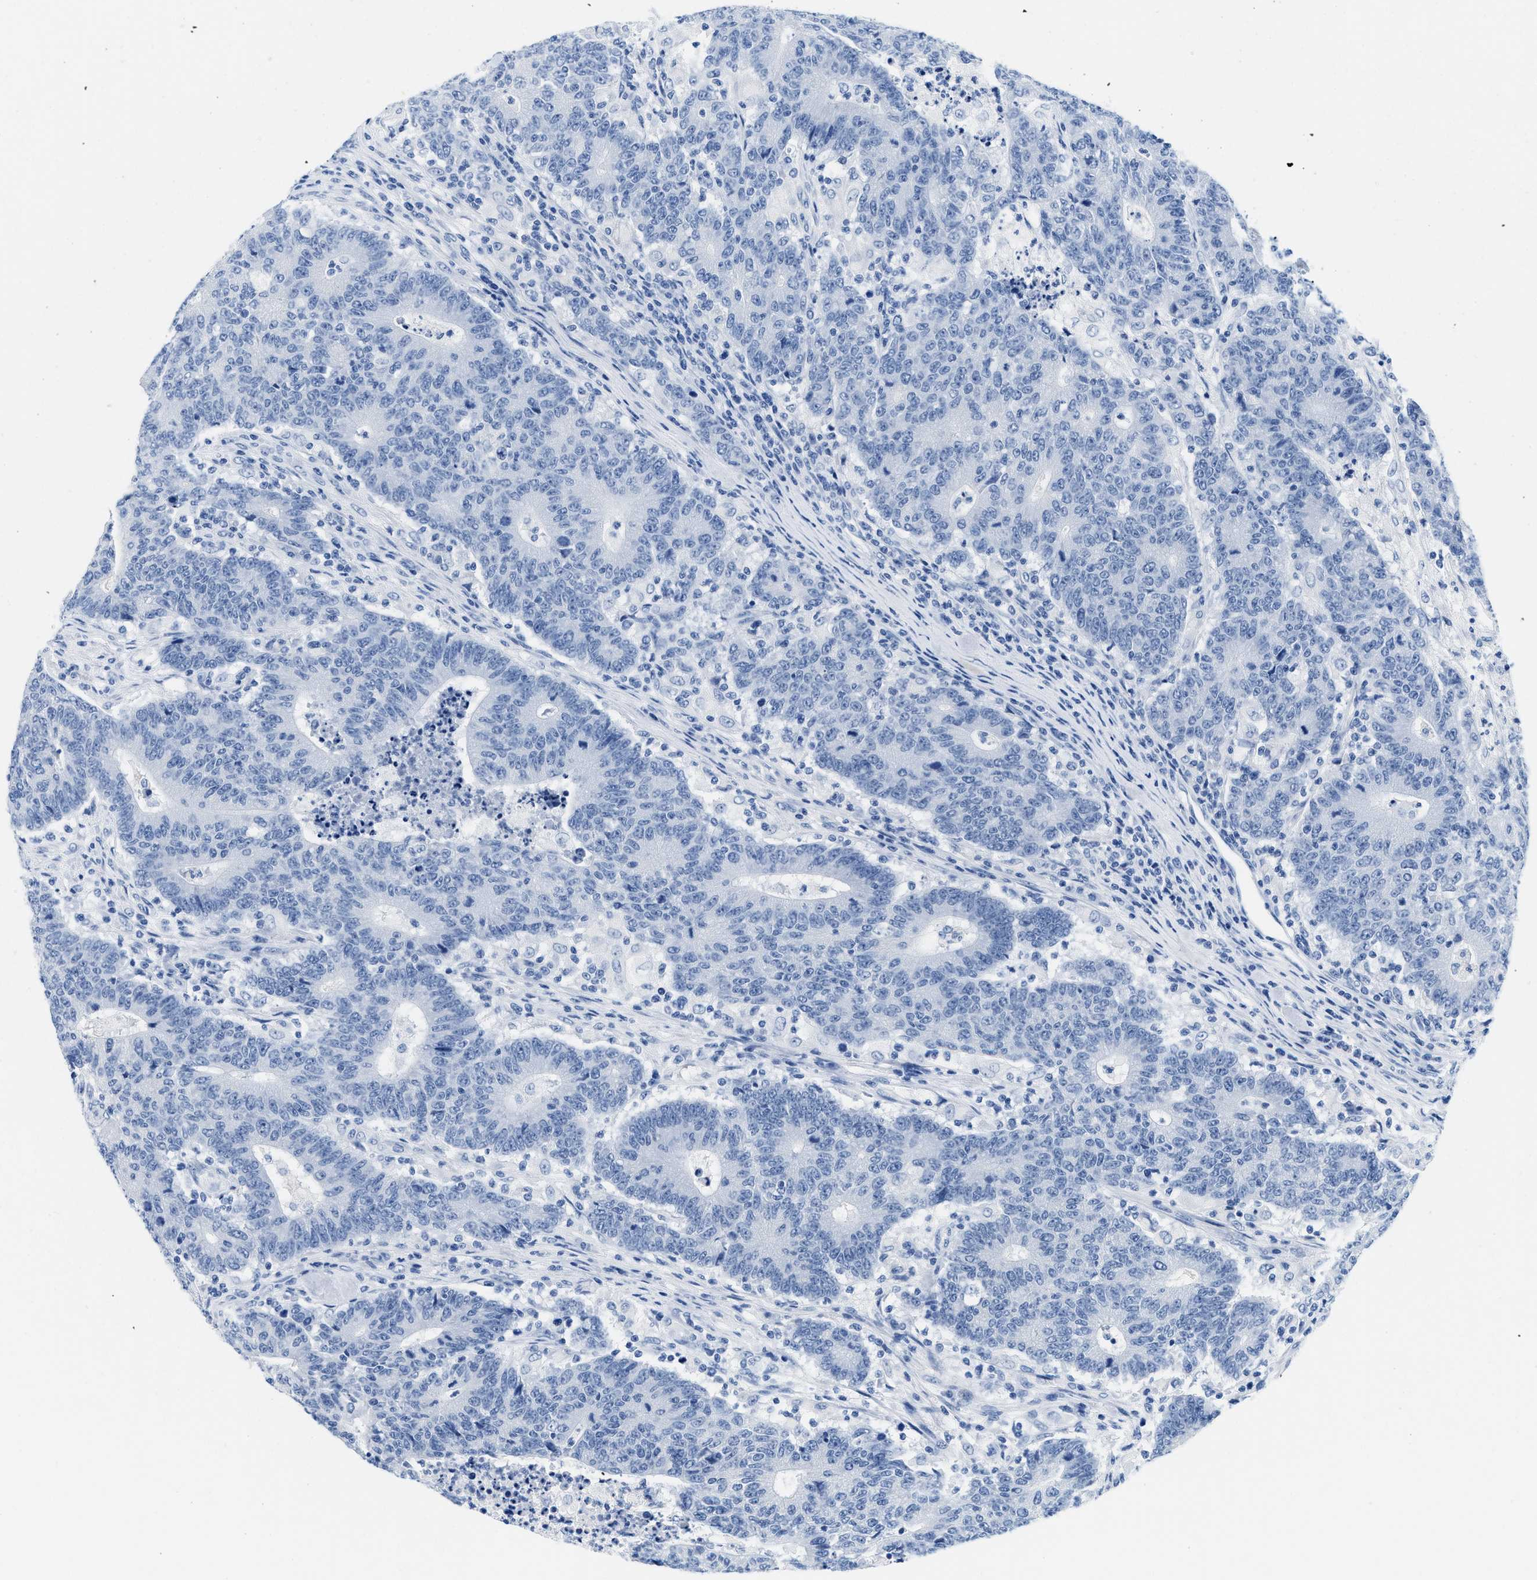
{"staining": {"intensity": "negative", "quantity": "none", "location": "none"}, "tissue": "colorectal cancer", "cell_type": "Tumor cells", "image_type": "cancer", "snomed": [{"axis": "morphology", "description": "Normal tissue, NOS"}, {"axis": "morphology", "description": "Adenocarcinoma, NOS"}, {"axis": "topography", "description": "Colon"}], "caption": "Tumor cells are negative for protein expression in human adenocarcinoma (colorectal).", "gene": "GSN", "patient": {"sex": "female", "age": 75}}